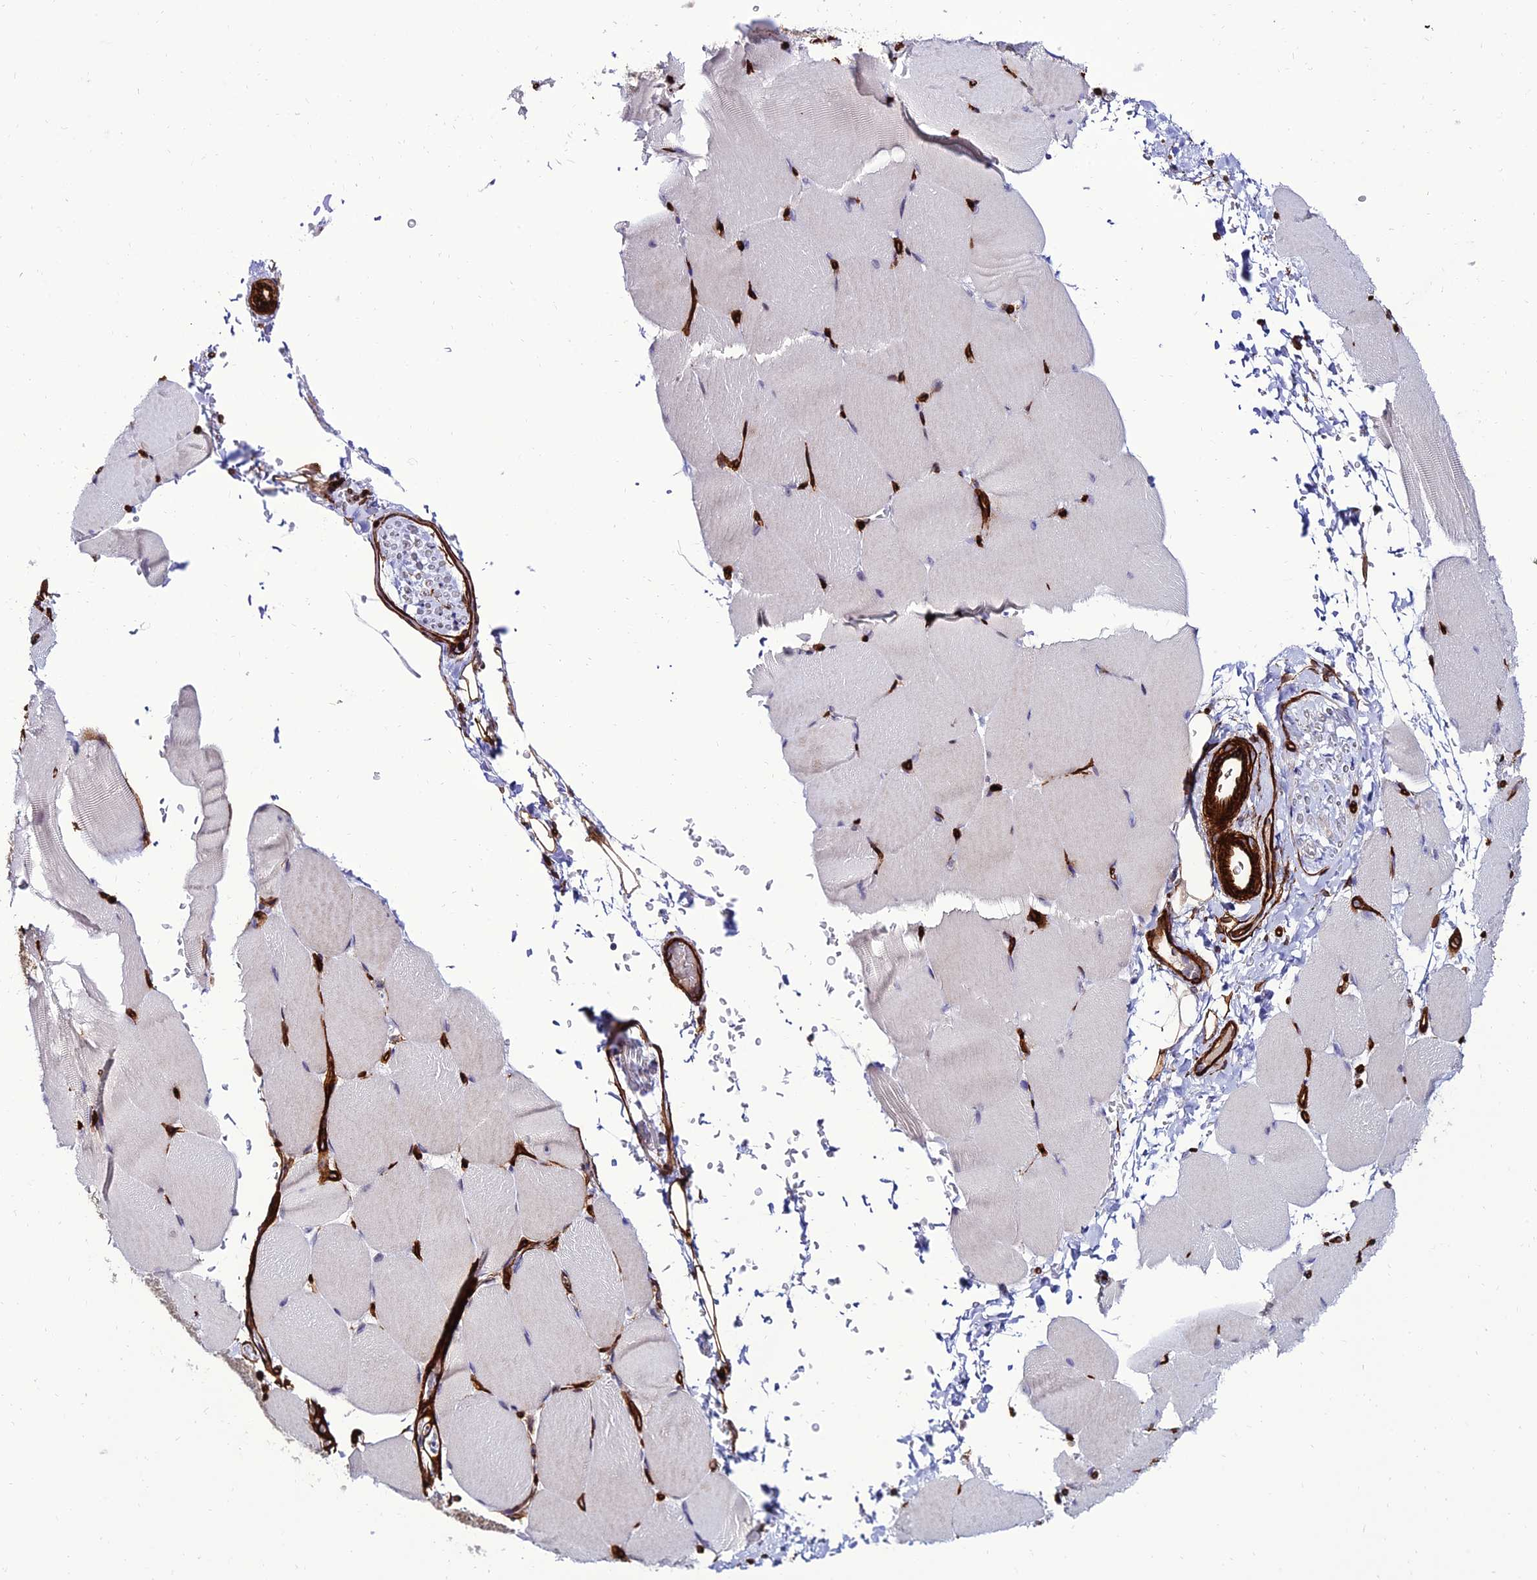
{"staining": {"intensity": "negative", "quantity": "none", "location": "none"}, "tissue": "skeletal muscle", "cell_type": "Myocytes", "image_type": "normal", "snomed": [{"axis": "morphology", "description": "Normal tissue, NOS"}, {"axis": "topography", "description": "Skeletal muscle"}, {"axis": "topography", "description": "Parathyroid gland"}], "caption": "This photomicrograph is of normal skeletal muscle stained with immunohistochemistry (IHC) to label a protein in brown with the nuclei are counter-stained blue. There is no positivity in myocytes. (IHC, brightfield microscopy, high magnification).", "gene": "ALDH3B2", "patient": {"sex": "female", "age": 37}}